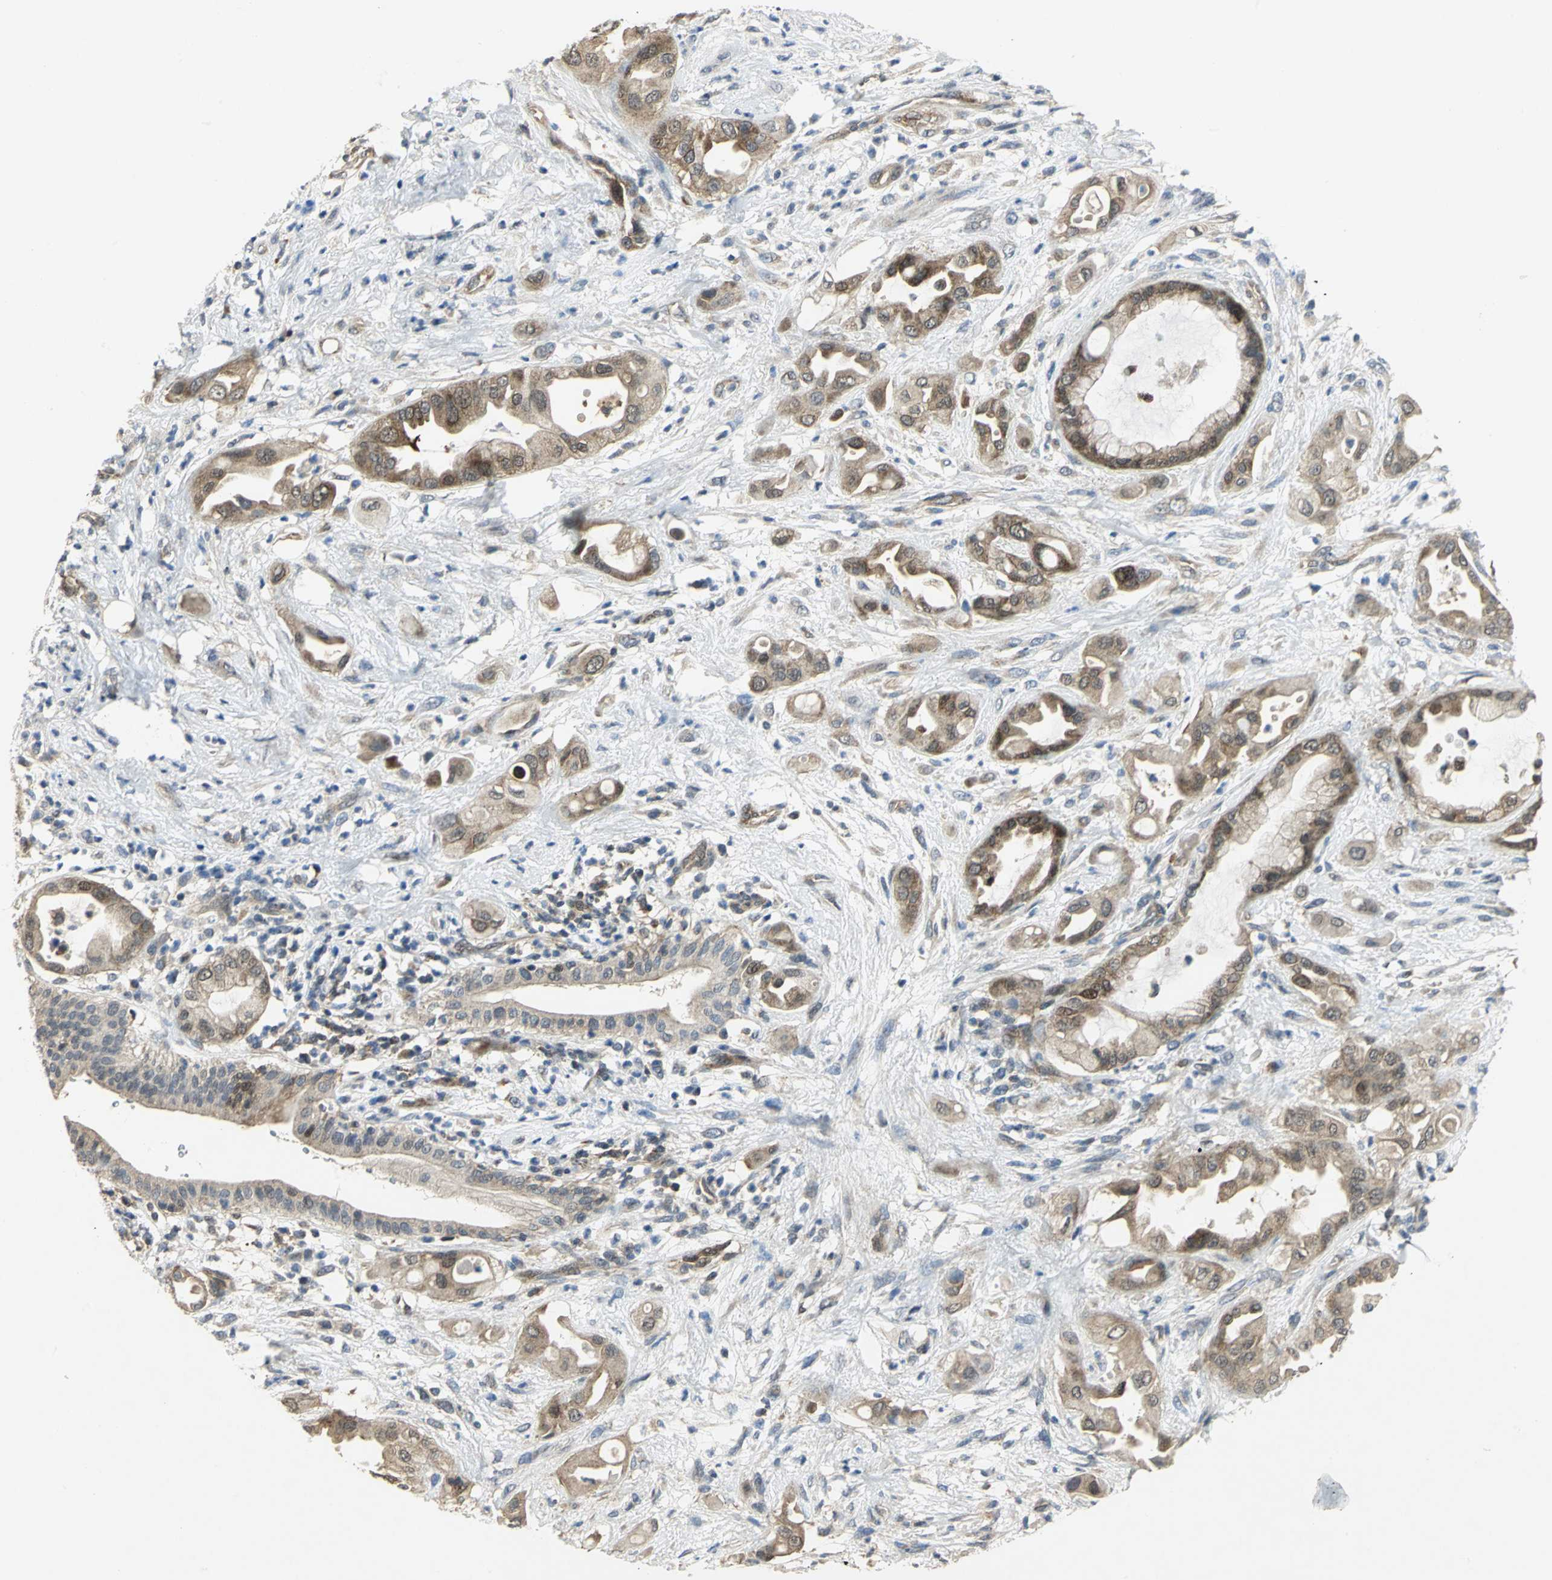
{"staining": {"intensity": "moderate", "quantity": ">75%", "location": "cytoplasmic/membranous"}, "tissue": "pancreatic cancer", "cell_type": "Tumor cells", "image_type": "cancer", "snomed": [{"axis": "morphology", "description": "Adenocarcinoma, NOS"}, {"axis": "morphology", "description": "Adenocarcinoma, metastatic, NOS"}, {"axis": "topography", "description": "Lymph node"}, {"axis": "topography", "description": "Pancreas"}, {"axis": "topography", "description": "Duodenum"}], "caption": "Approximately >75% of tumor cells in human pancreatic cancer show moderate cytoplasmic/membranous protein expression as visualized by brown immunohistochemical staining.", "gene": "PPIA", "patient": {"sex": "female", "age": 64}}